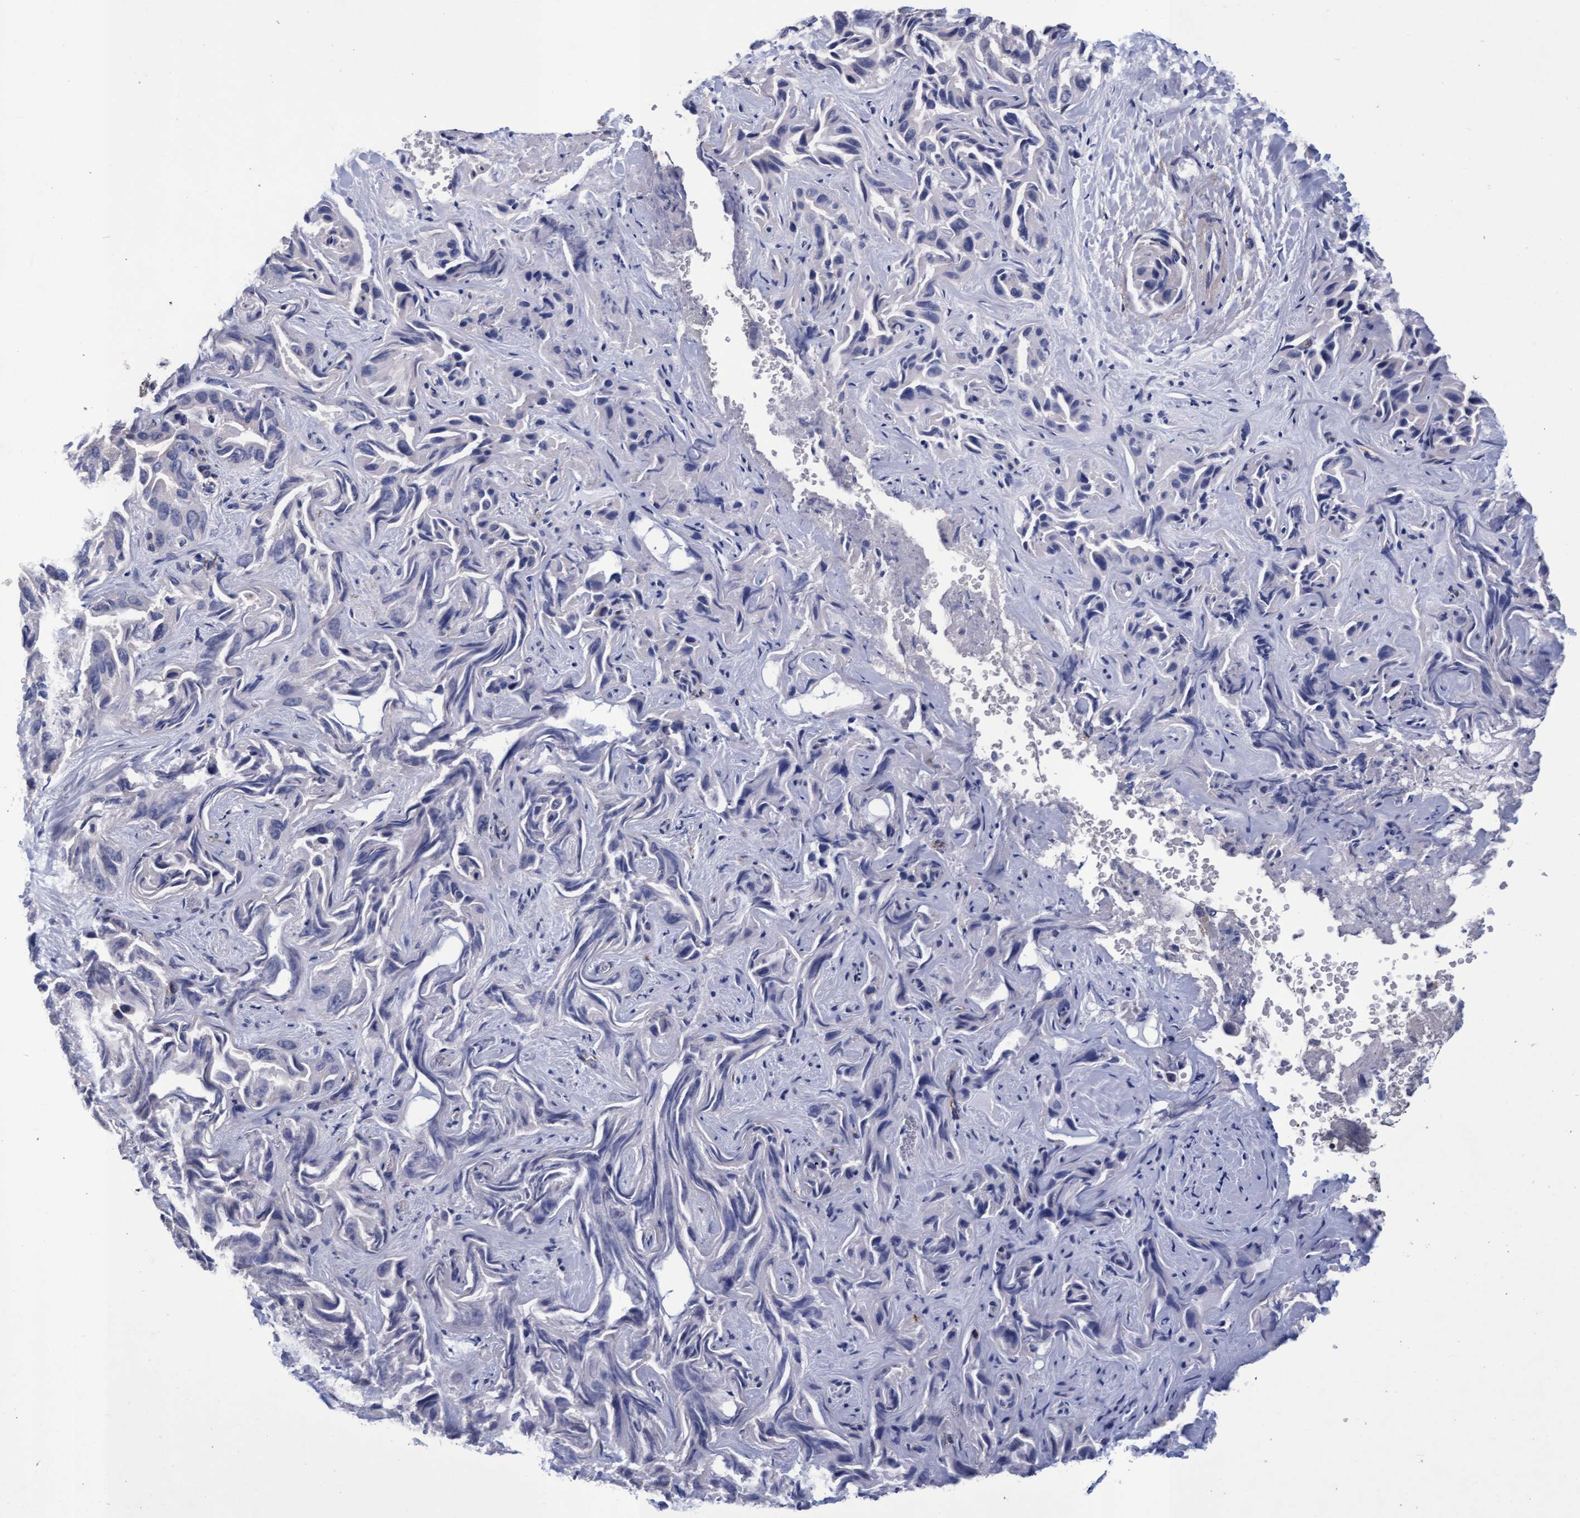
{"staining": {"intensity": "negative", "quantity": "none", "location": "none"}, "tissue": "liver cancer", "cell_type": "Tumor cells", "image_type": "cancer", "snomed": [{"axis": "morphology", "description": "Cholangiocarcinoma"}, {"axis": "topography", "description": "Liver"}], "caption": "Tumor cells show no significant positivity in cholangiocarcinoma (liver). The staining was performed using DAB to visualize the protein expression in brown, while the nuclei were stained in blue with hematoxylin (Magnification: 20x).", "gene": "CPQ", "patient": {"sex": "female", "age": 52}}